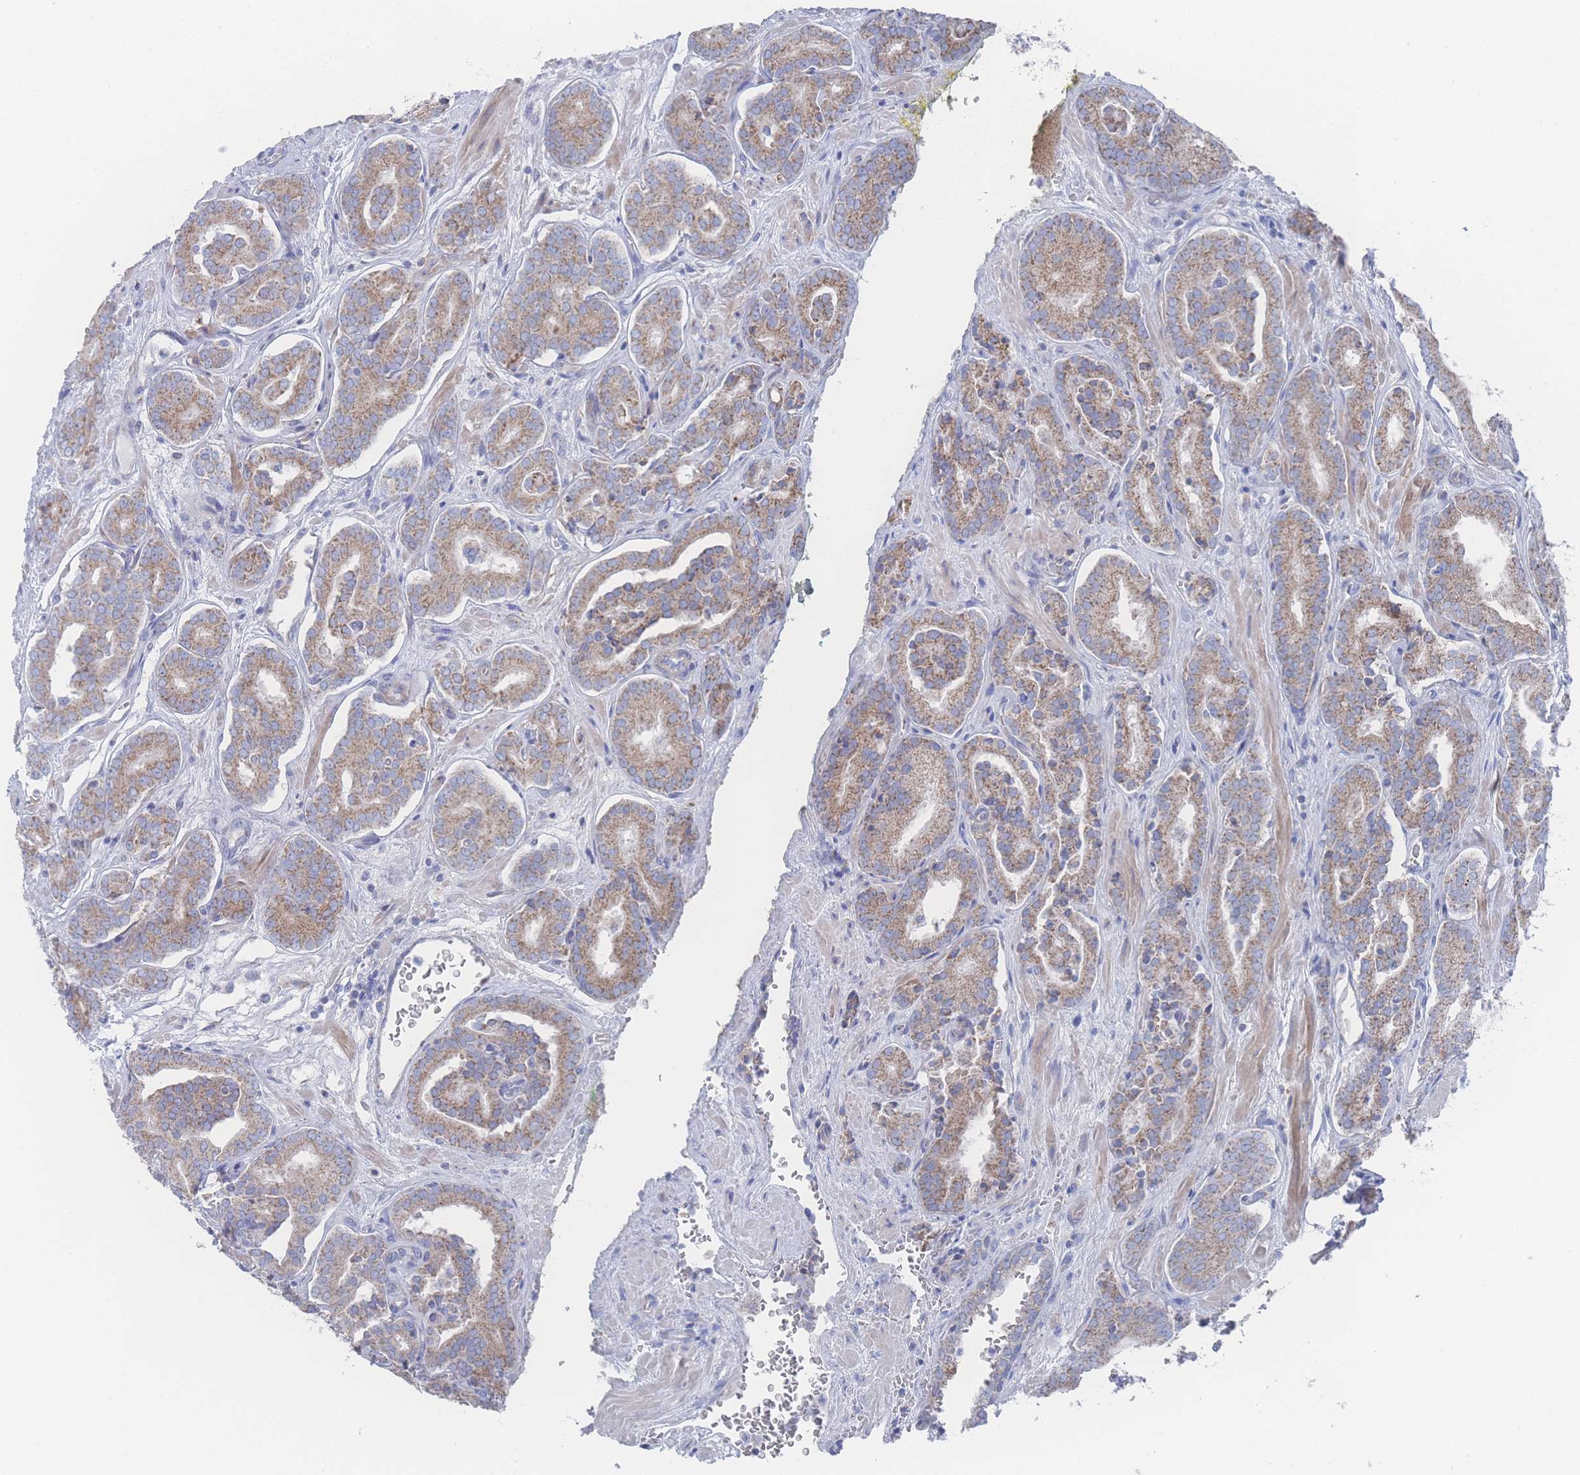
{"staining": {"intensity": "moderate", "quantity": ">75%", "location": "cytoplasmic/membranous"}, "tissue": "prostate cancer", "cell_type": "Tumor cells", "image_type": "cancer", "snomed": [{"axis": "morphology", "description": "Adenocarcinoma, High grade"}, {"axis": "topography", "description": "Prostate"}], "caption": "High-grade adenocarcinoma (prostate) stained for a protein (brown) reveals moderate cytoplasmic/membranous positive staining in approximately >75% of tumor cells.", "gene": "SNPH", "patient": {"sex": "male", "age": 66}}